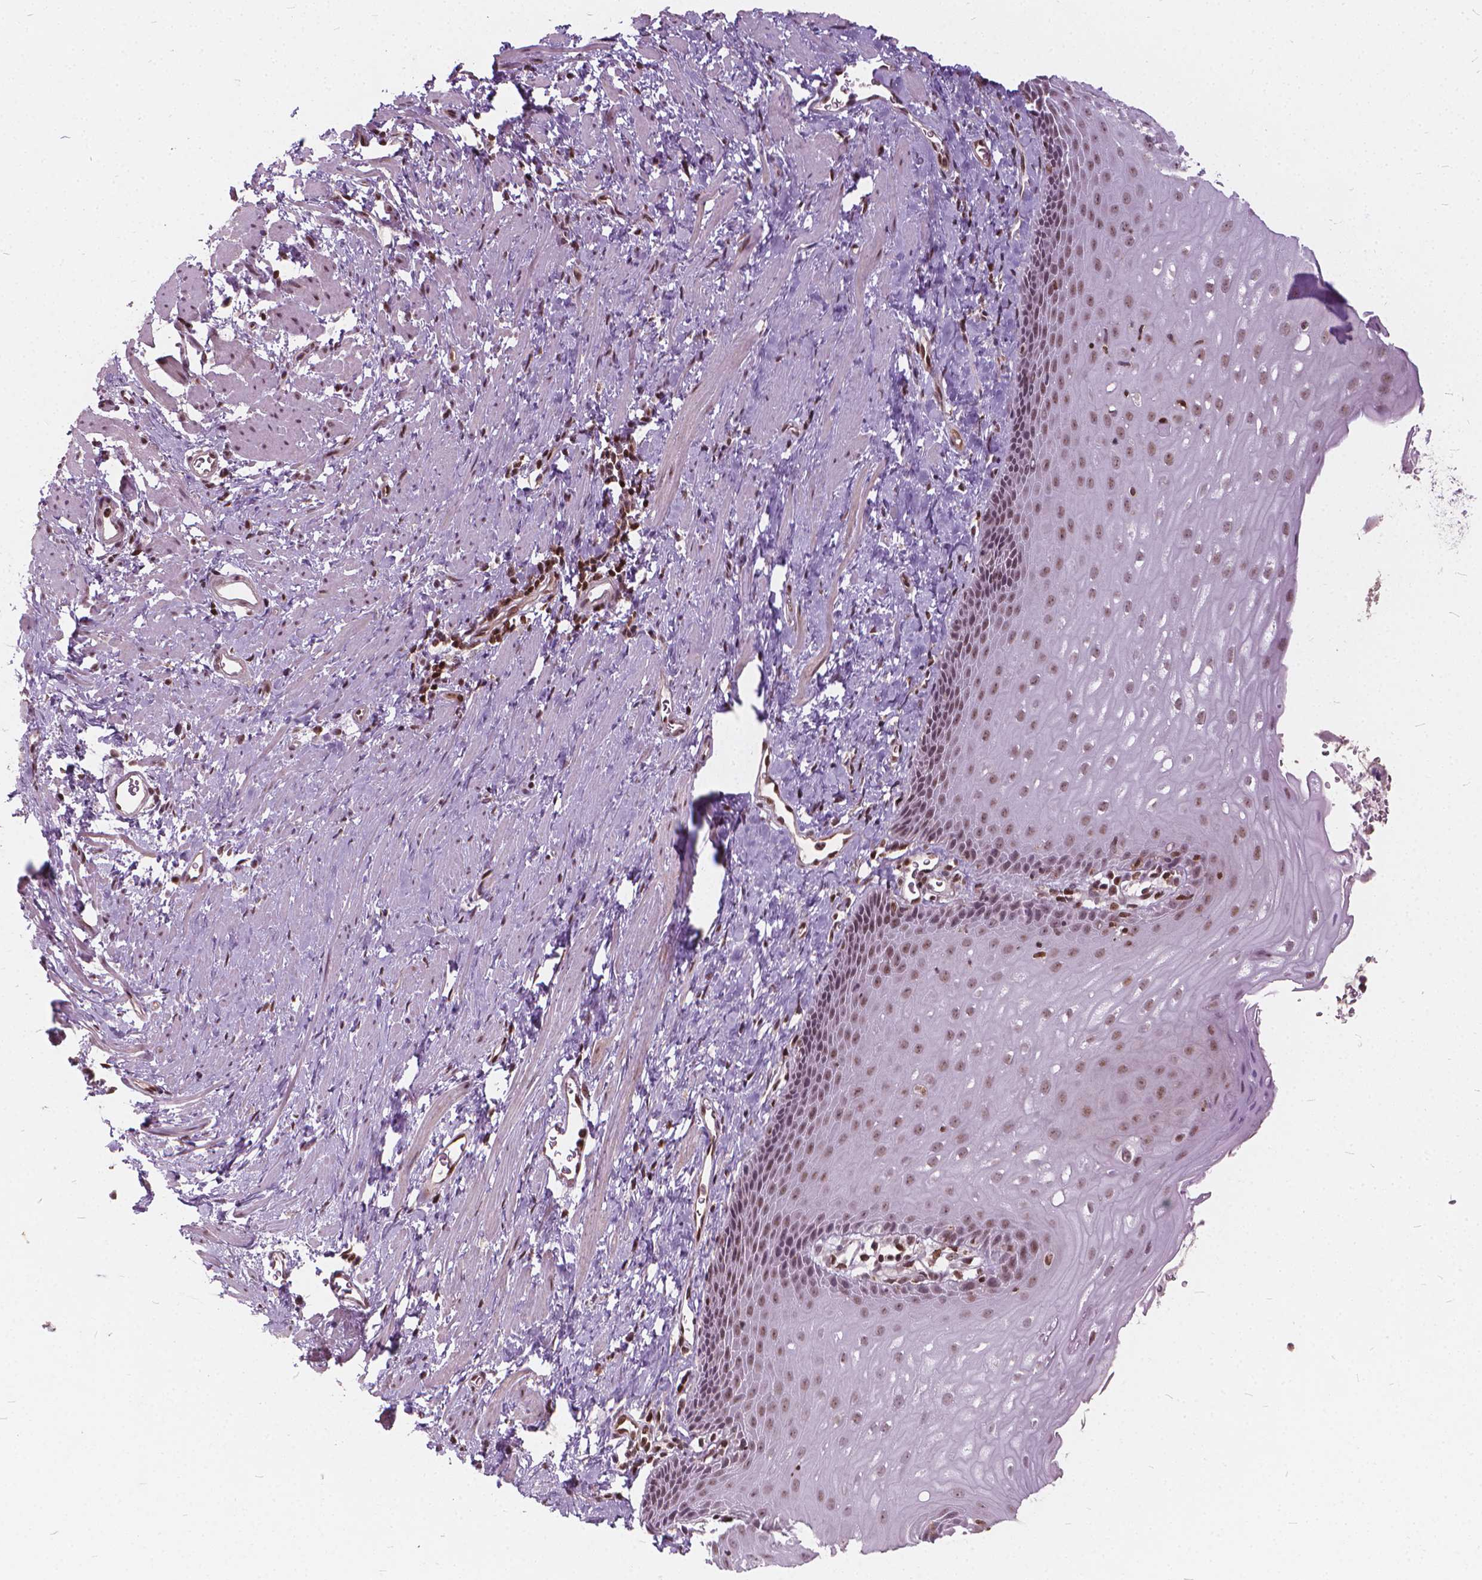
{"staining": {"intensity": "moderate", "quantity": ">75%", "location": "nuclear"}, "tissue": "esophagus", "cell_type": "Squamous epithelial cells", "image_type": "normal", "snomed": [{"axis": "morphology", "description": "Normal tissue, NOS"}, {"axis": "topography", "description": "Esophagus"}], "caption": "A brown stain shows moderate nuclear staining of a protein in squamous epithelial cells of benign esophagus.", "gene": "STAT5B", "patient": {"sex": "male", "age": 64}}